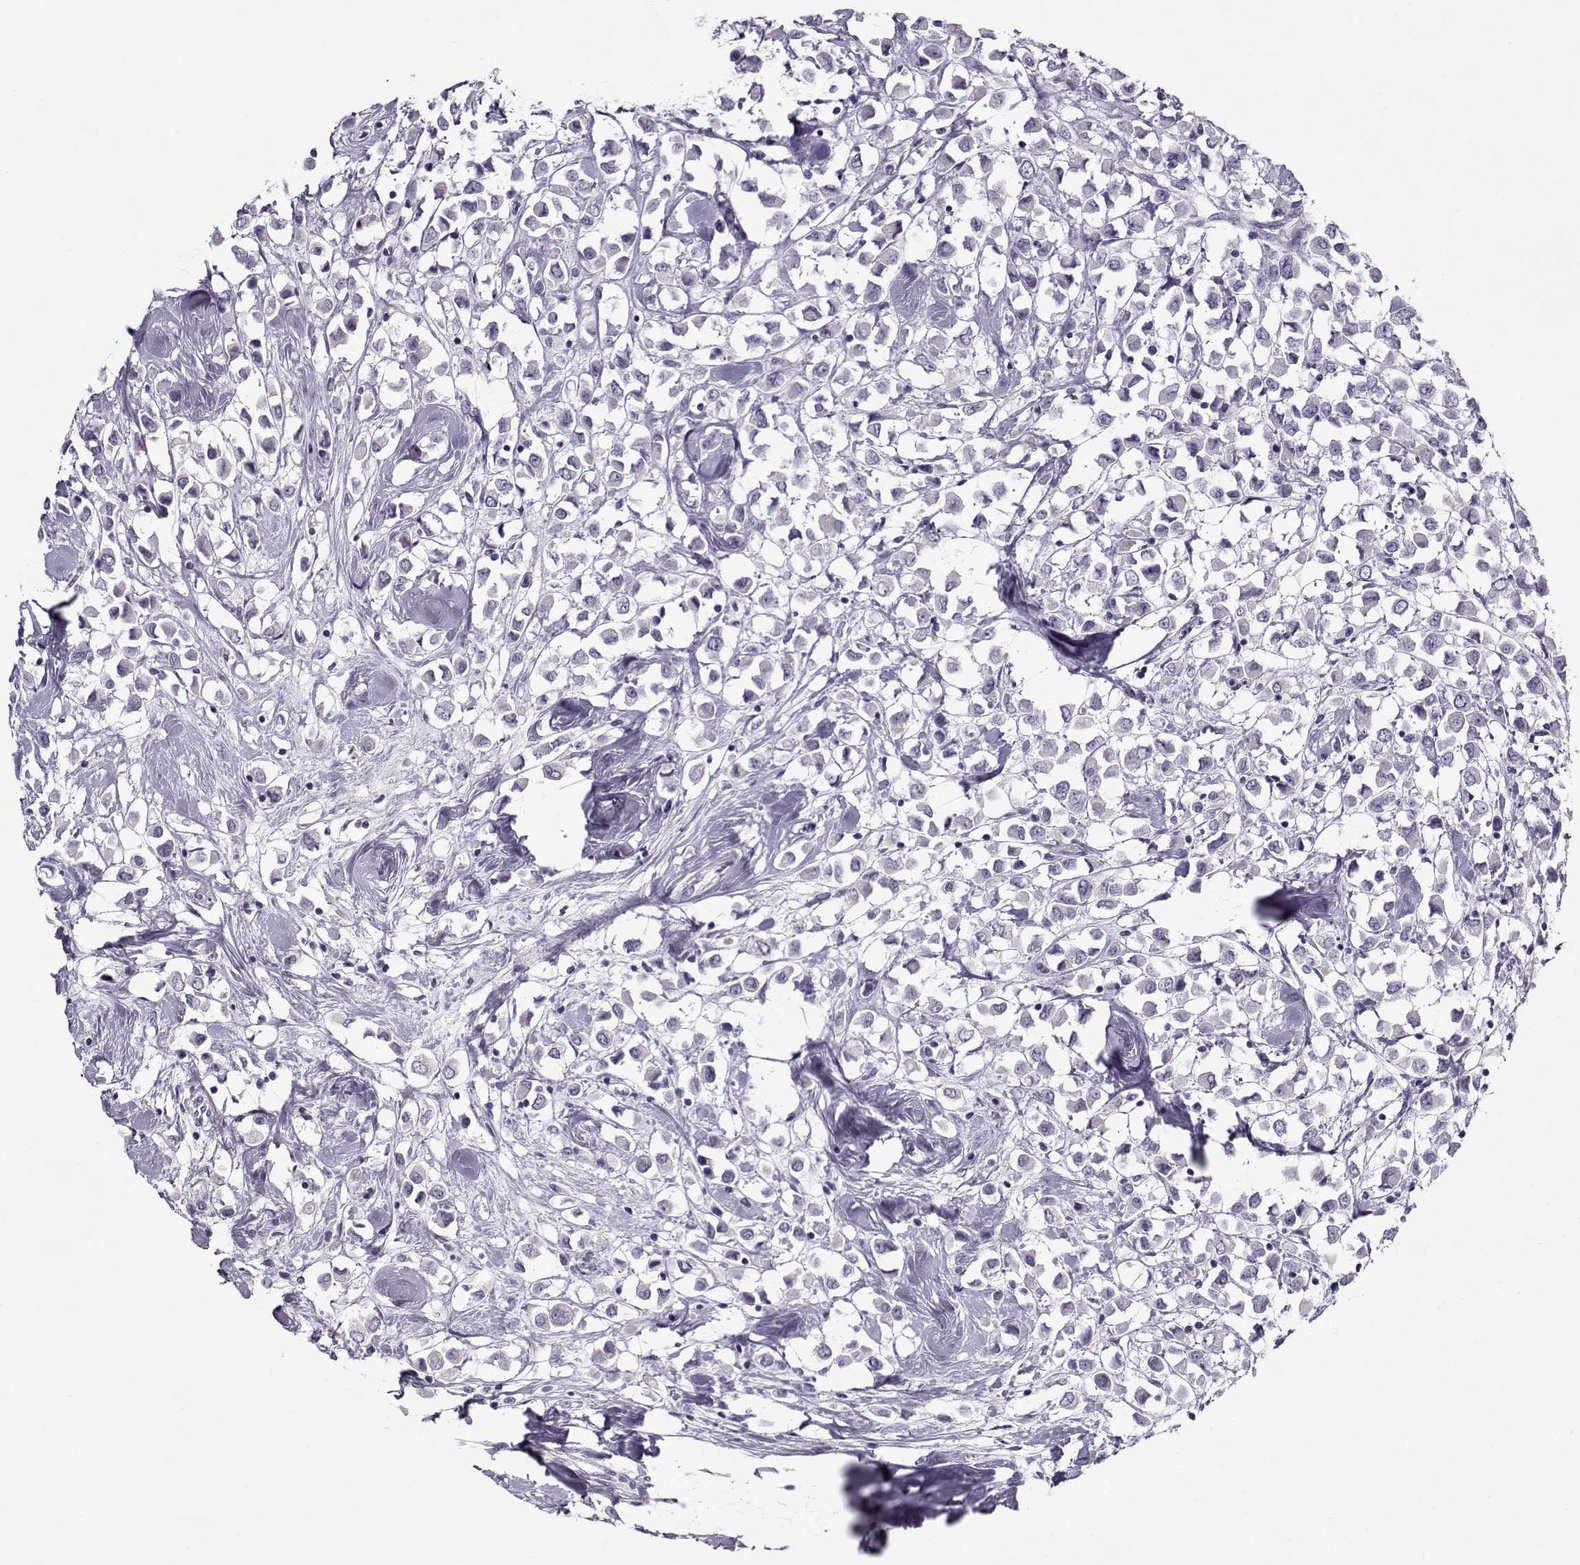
{"staining": {"intensity": "negative", "quantity": "none", "location": "none"}, "tissue": "breast cancer", "cell_type": "Tumor cells", "image_type": "cancer", "snomed": [{"axis": "morphology", "description": "Duct carcinoma"}, {"axis": "topography", "description": "Breast"}], "caption": "A micrograph of human breast cancer (intraductal carcinoma) is negative for staining in tumor cells.", "gene": "CIBAR1", "patient": {"sex": "female", "age": 61}}